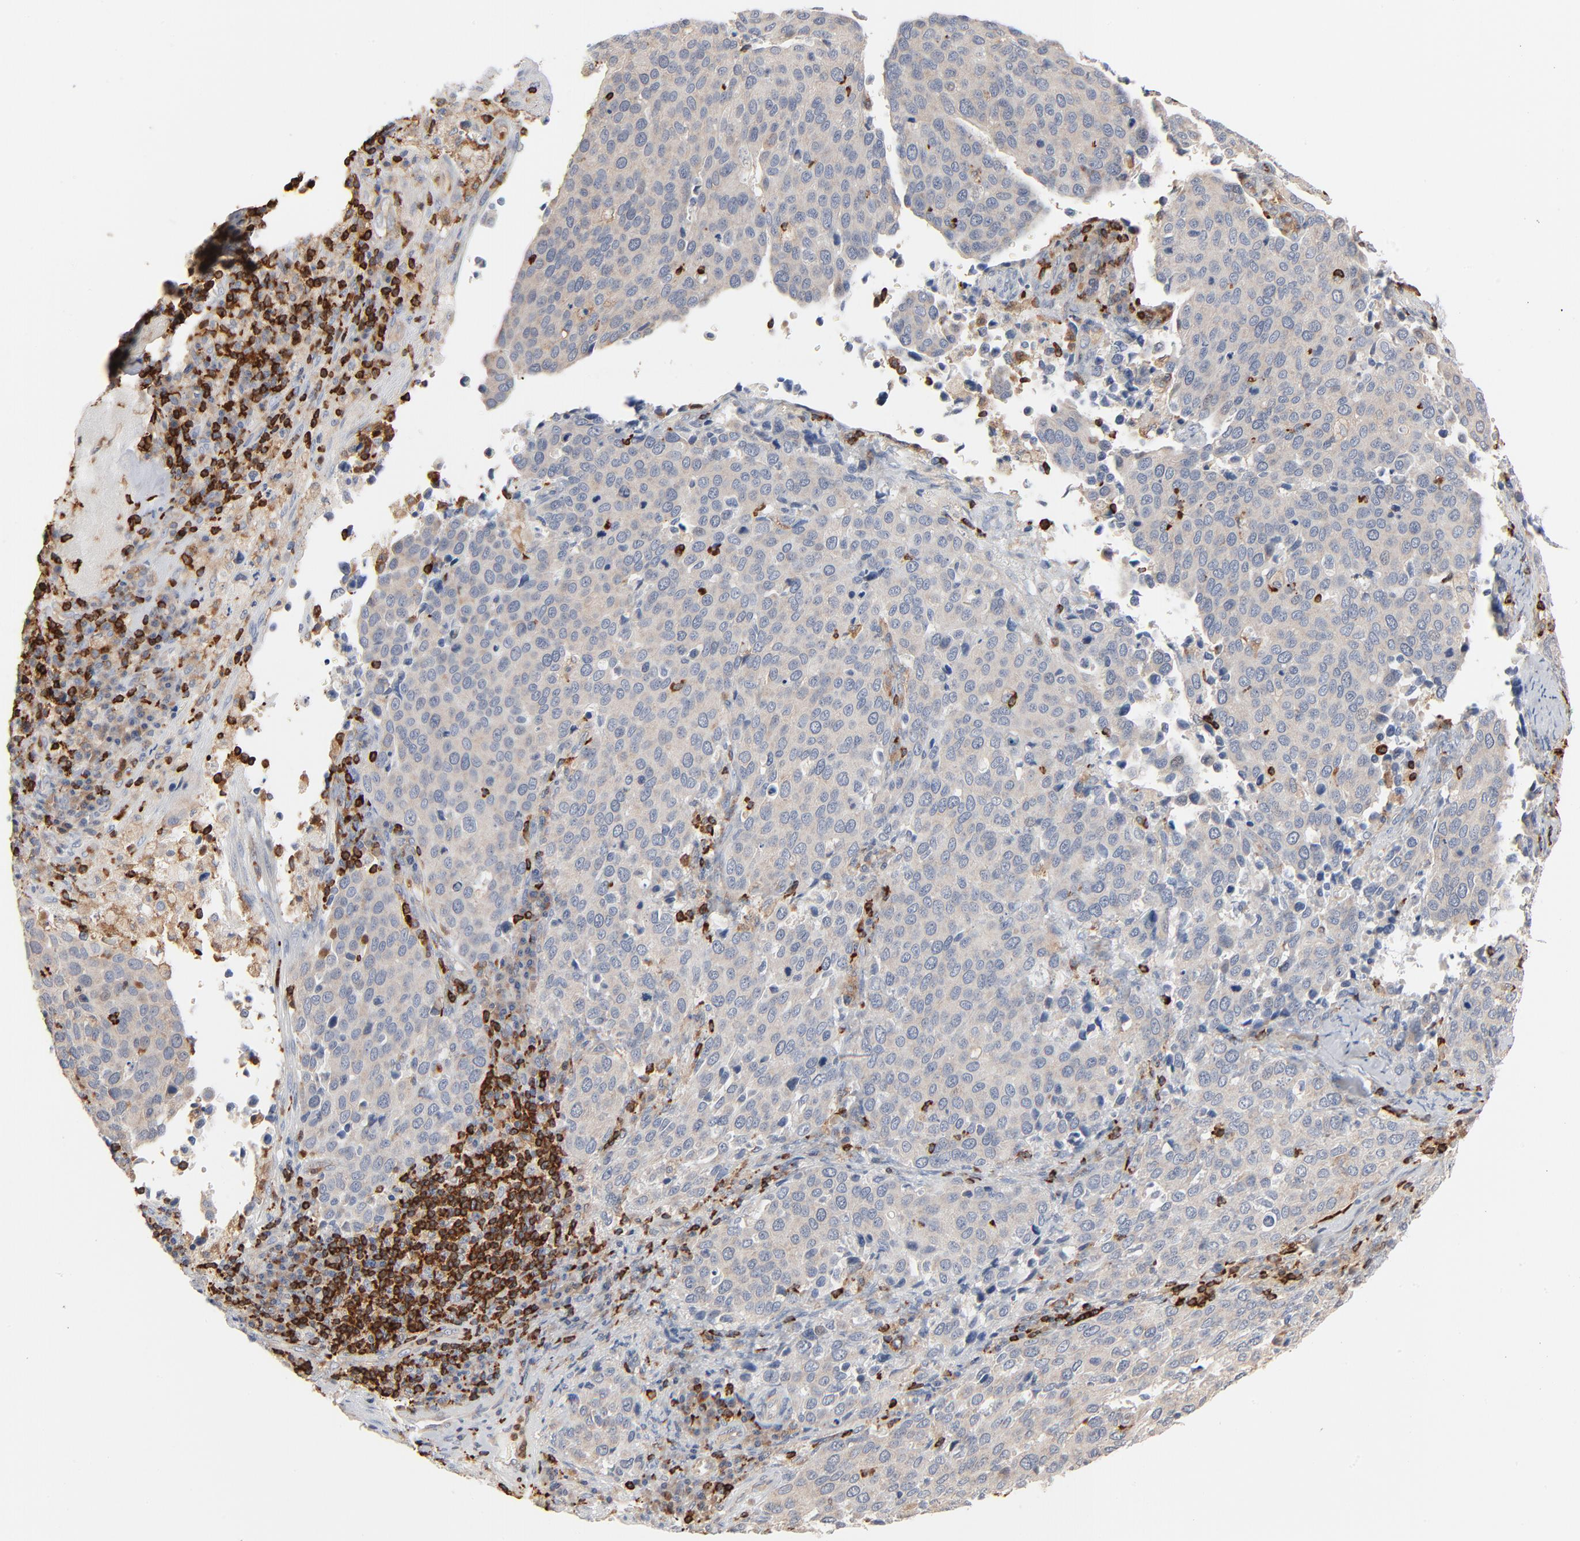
{"staining": {"intensity": "negative", "quantity": "none", "location": "none"}, "tissue": "cervical cancer", "cell_type": "Tumor cells", "image_type": "cancer", "snomed": [{"axis": "morphology", "description": "Squamous cell carcinoma, NOS"}, {"axis": "topography", "description": "Cervix"}], "caption": "DAB immunohistochemical staining of squamous cell carcinoma (cervical) exhibits no significant positivity in tumor cells.", "gene": "SH3KBP1", "patient": {"sex": "female", "age": 54}}